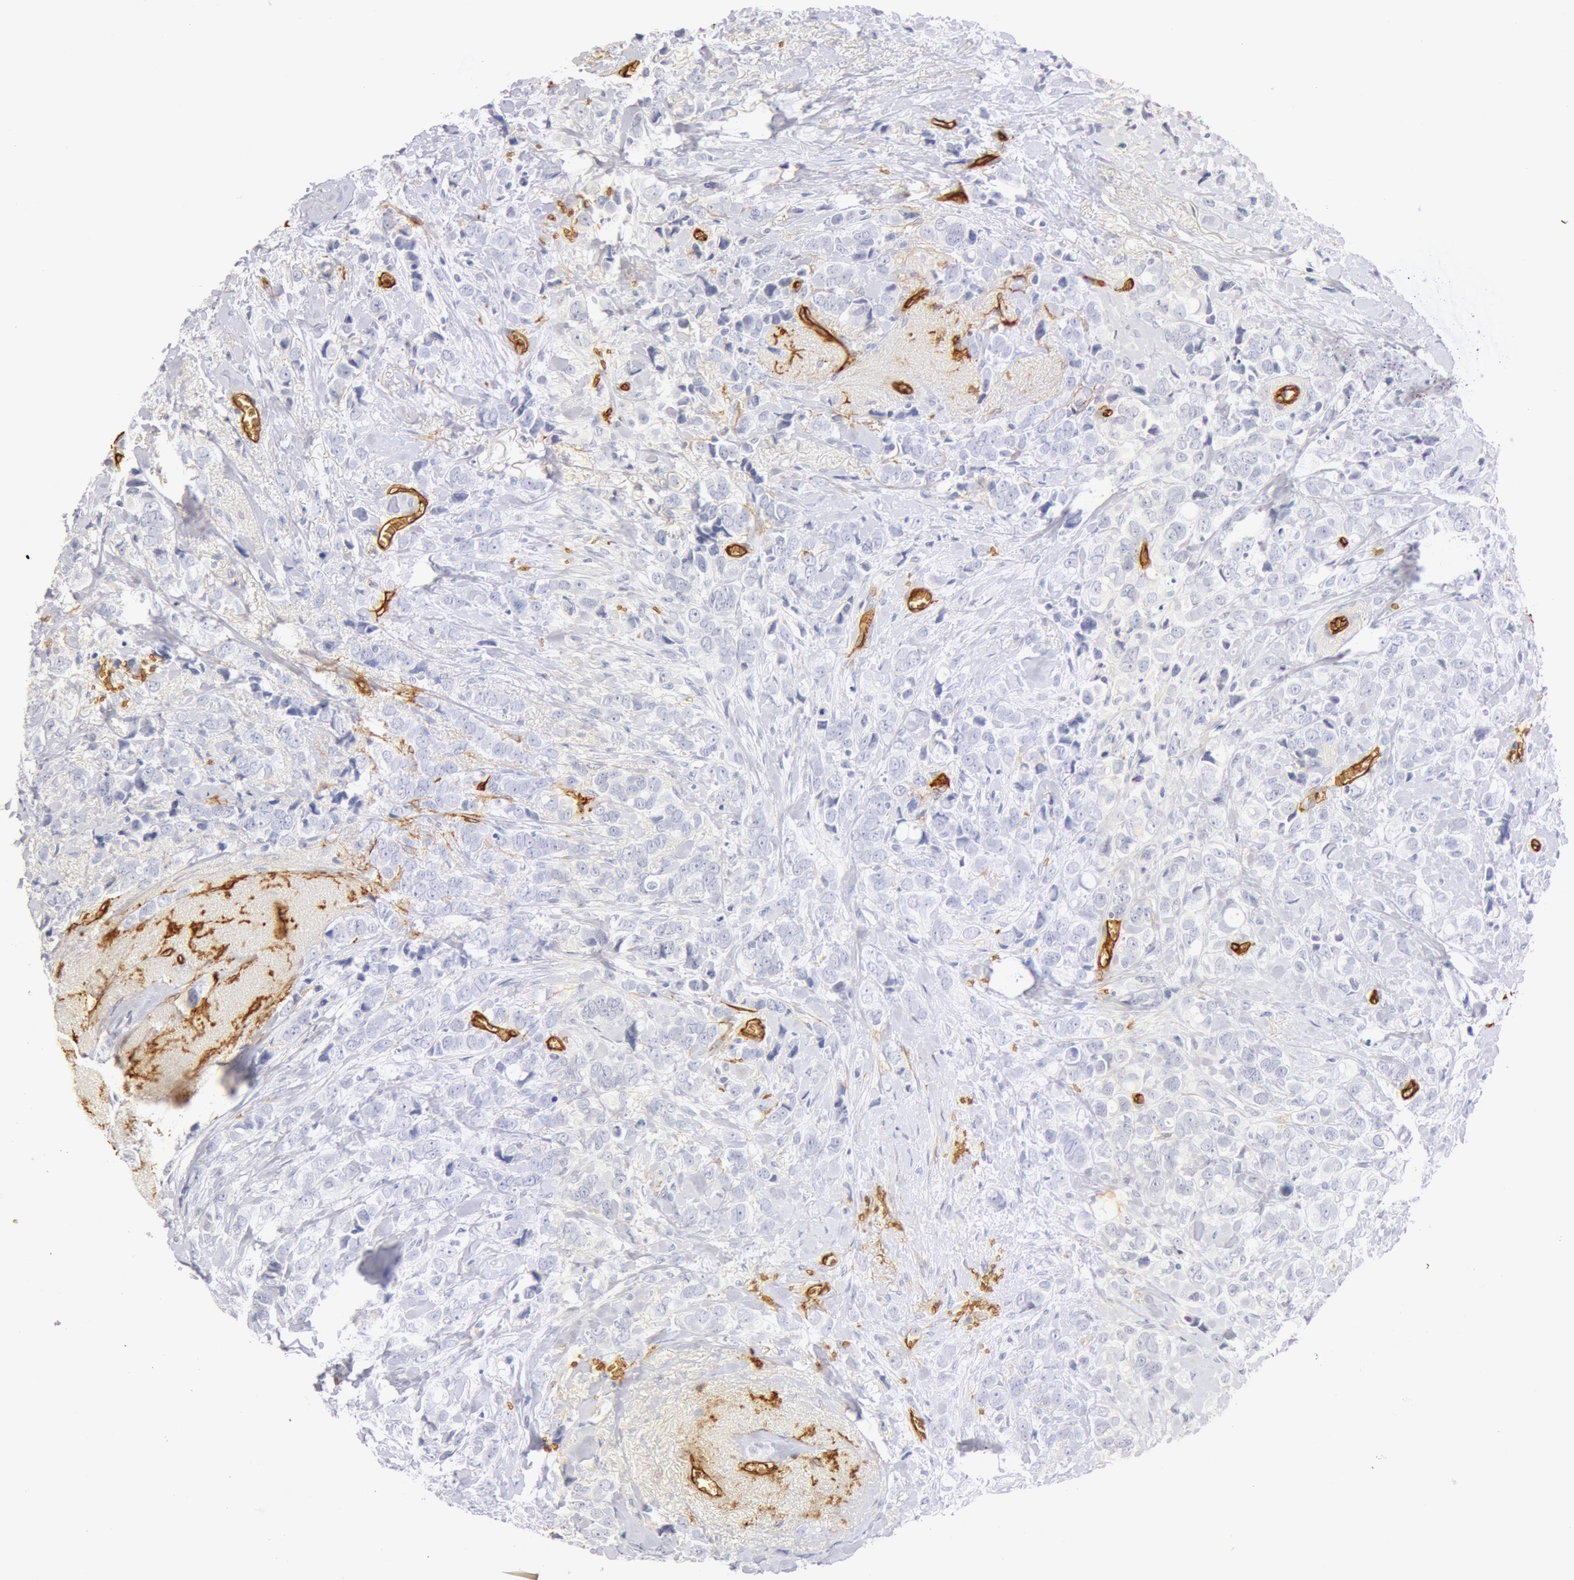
{"staining": {"intensity": "negative", "quantity": "none", "location": "none"}, "tissue": "breast cancer", "cell_type": "Tumor cells", "image_type": "cancer", "snomed": [{"axis": "morphology", "description": "Lobular carcinoma"}, {"axis": "topography", "description": "Breast"}], "caption": "The immunohistochemistry (IHC) image has no significant positivity in tumor cells of breast lobular carcinoma tissue.", "gene": "AQP1", "patient": {"sex": "female", "age": 57}}